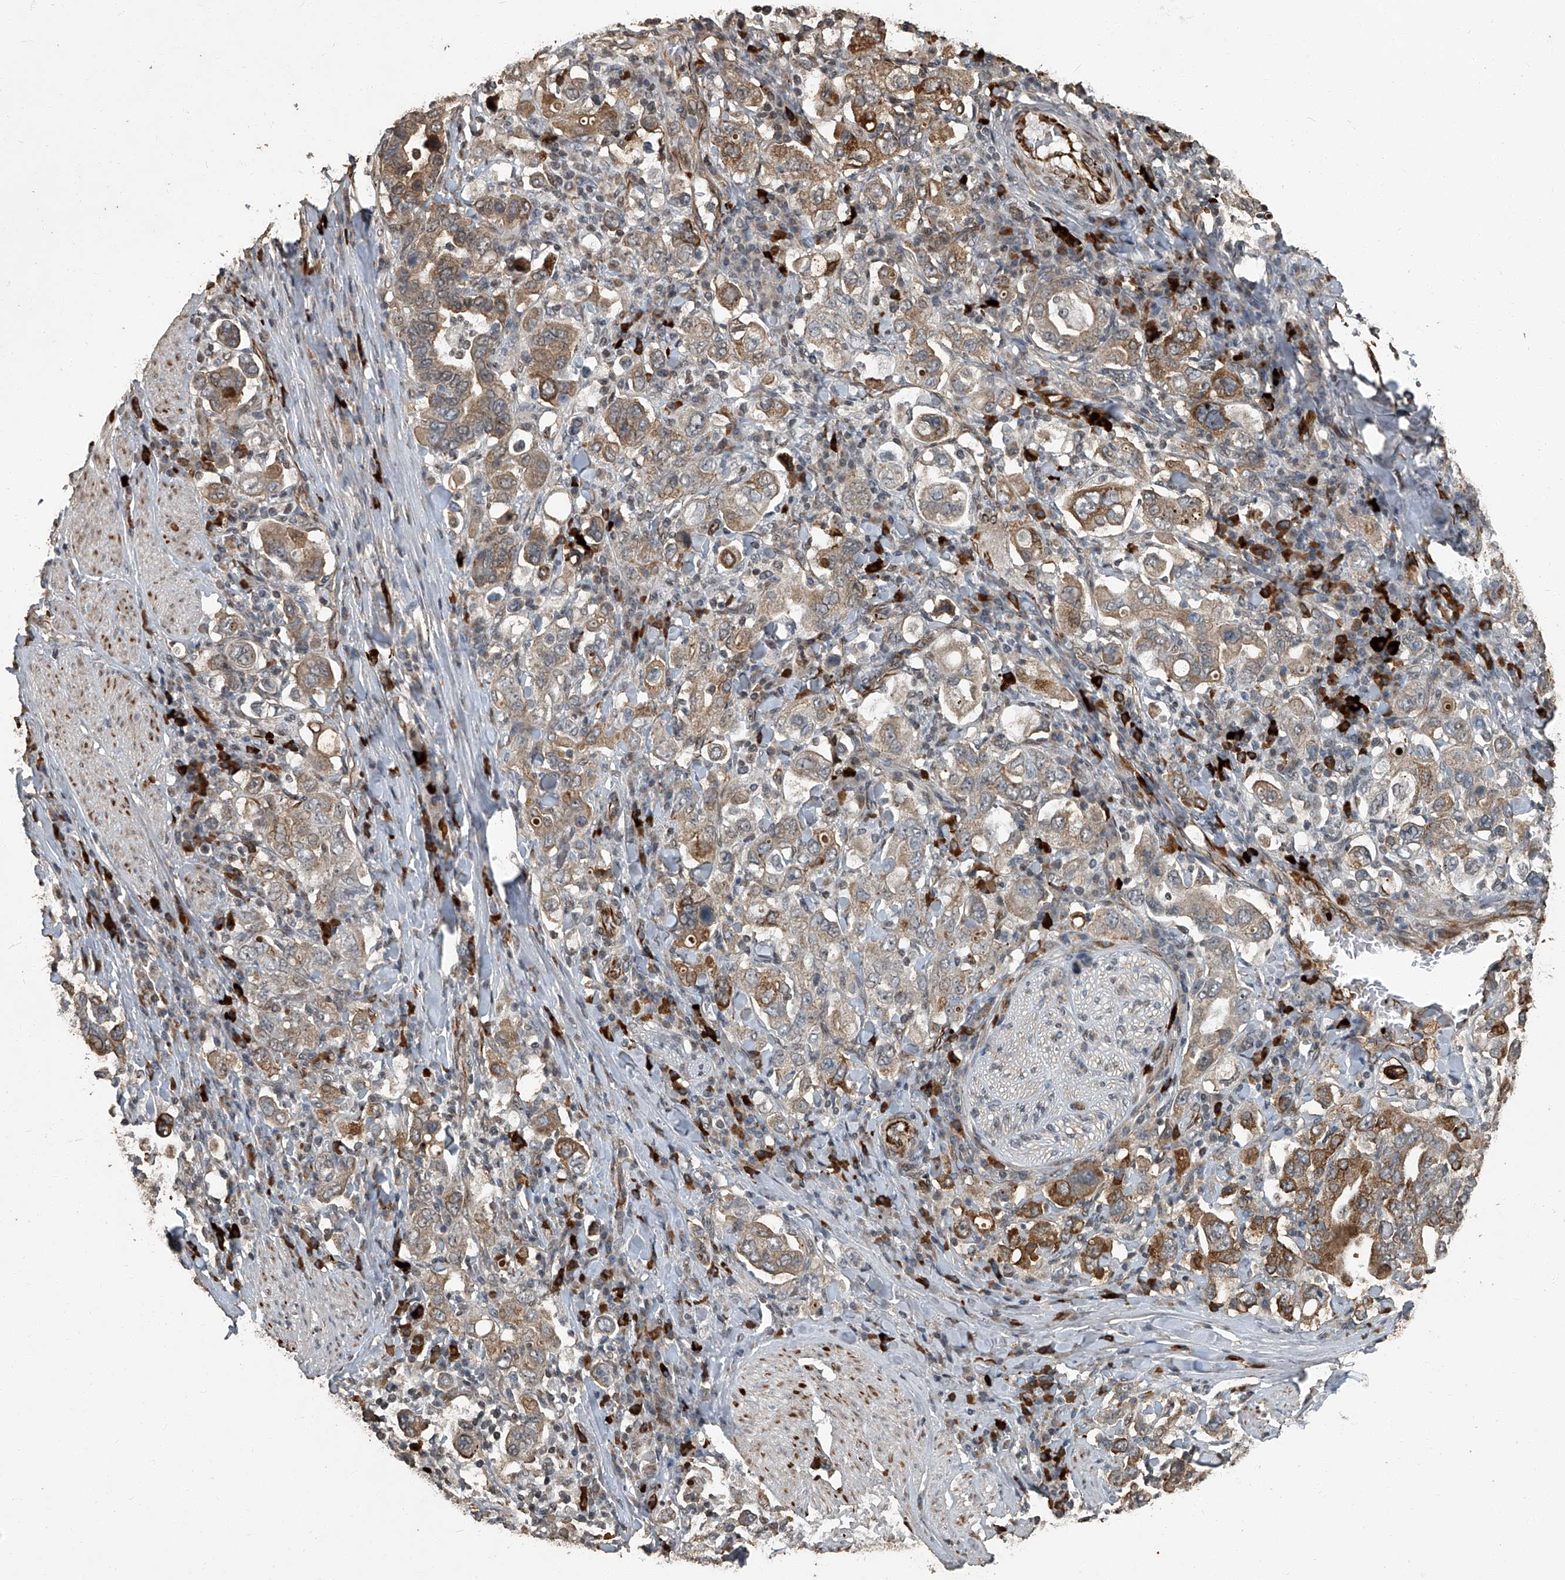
{"staining": {"intensity": "moderate", "quantity": ">75%", "location": "cytoplasmic/membranous"}, "tissue": "stomach cancer", "cell_type": "Tumor cells", "image_type": "cancer", "snomed": [{"axis": "morphology", "description": "Adenocarcinoma, NOS"}, {"axis": "topography", "description": "Stomach, upper"}], "caption": "This micrograph demonstrates immunohistochemistry (IHC) staining of human stomach cancer (adenocarcinoma), with medium moderate cytoplasmic/membranous positivity in about >75% of tumor cells.", "gene": "GPR132", "patient": {"sex": "male", "age": 62}}